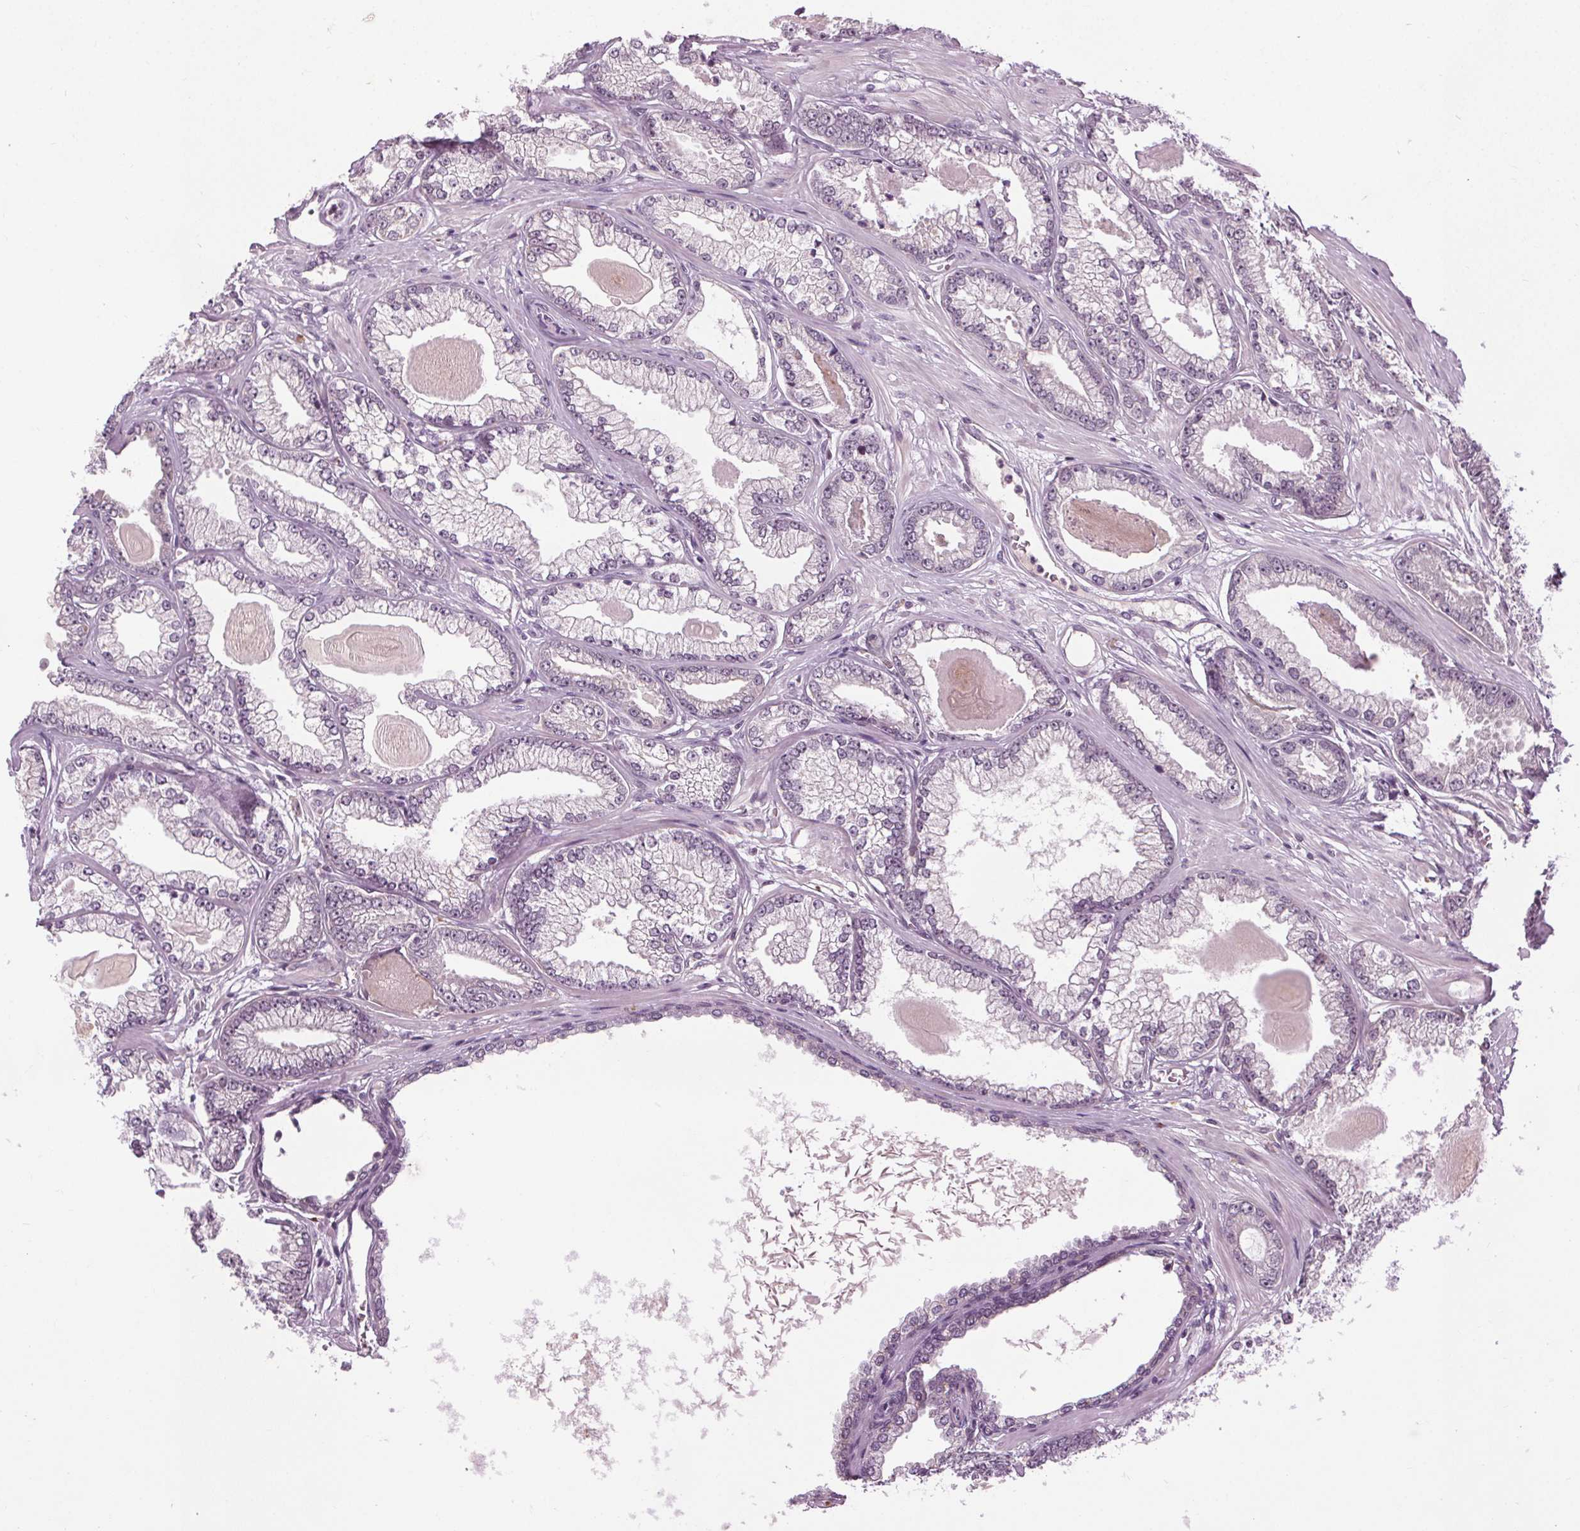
{"staining": {"intensity": "negative", "quantity": "none", "location": "none"}, "tissue": "prostate cancer", "cell_type": "Tumor cells", "image_type": "cancer", "snomed": [{"axis": "morphology", "description": "Adenocarcinoma, Low grade"}, {"axis": "topography", "description": "Prostate"}], "caption": "DAB immunohistochemical staining of human low-grade adenocarcinoma (prostate) displays no significant expression in tumor cells.", "gene": "MED6", "patient": {"sex": "male", "age": 64}}